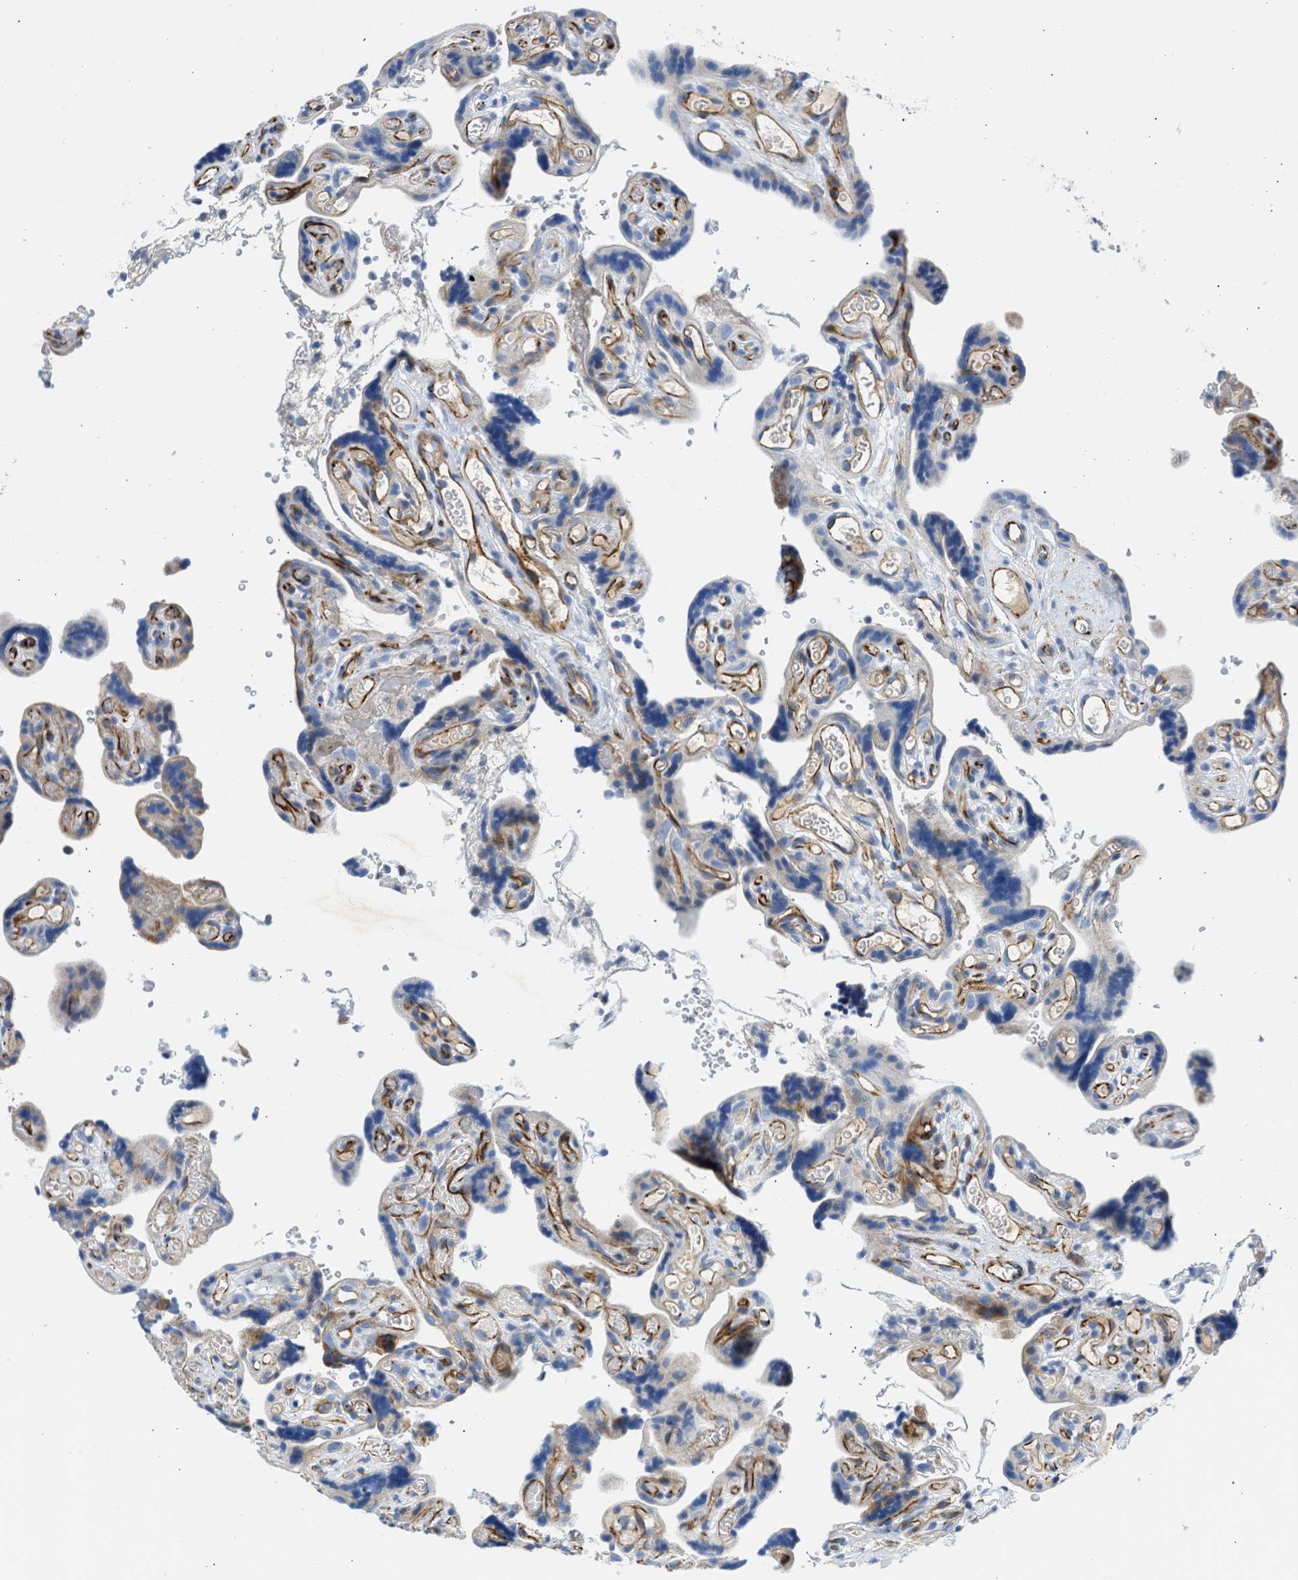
{"staining": {"intensity": "moderate", "quantity": ">75%", "location": "cytoplasmic/membranous"}, "tissue": "placenta", "cell_type": "Decidual cells", "image_type": "normal", "snomed": [{"axis": "morphology", "description": "Normal tissue, NOS"}, {"axis": "topography", "description": "Placenta"}], "caption": "IHC of normal human placenta demonstrates medium levels of moderate cytoplasmic/membranous positivity in about >75% of decidual cells.", "gene": "ULK4", "patient": {"sex": "female", "age": 30}}